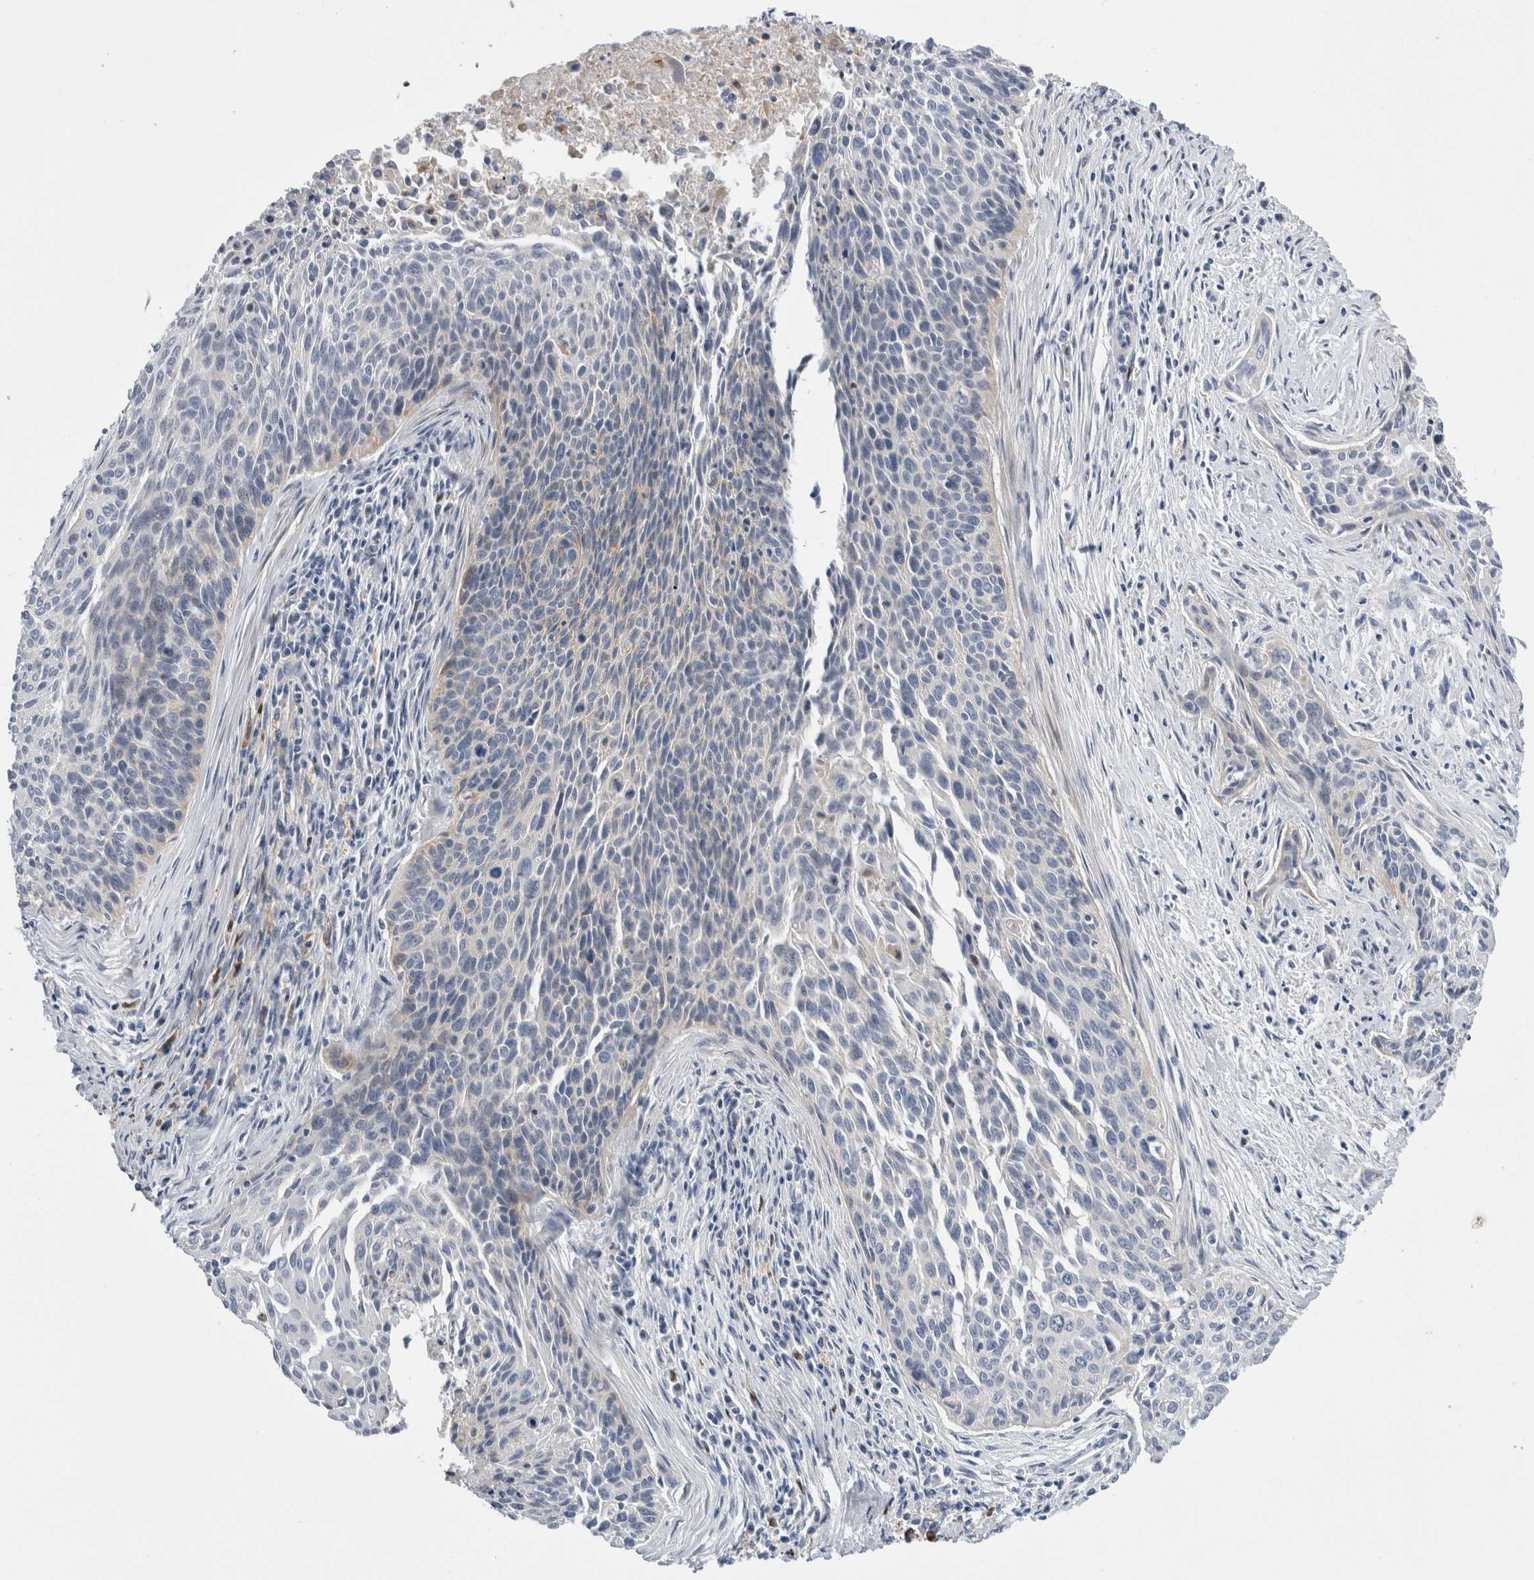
{"staining": {"intensity": "negative", "quantity": "none", "location": "none"}, "tissue": "cervical cancer", "cell_type": "Tumor cells", "image_type": "cancer", "snomed": [{"axis": "morphology", "description": "Squamous cell carcinoma, NOS"}, {"axis": "topography", "description": "Cervix"}], "caption": "Immunohistochemical staining of cervical squamous cell carcinoma demonstrates no significant expression in tumor cells.", "gene": "SLC20A2", "patient": {"sex": "female", "age": 55}}